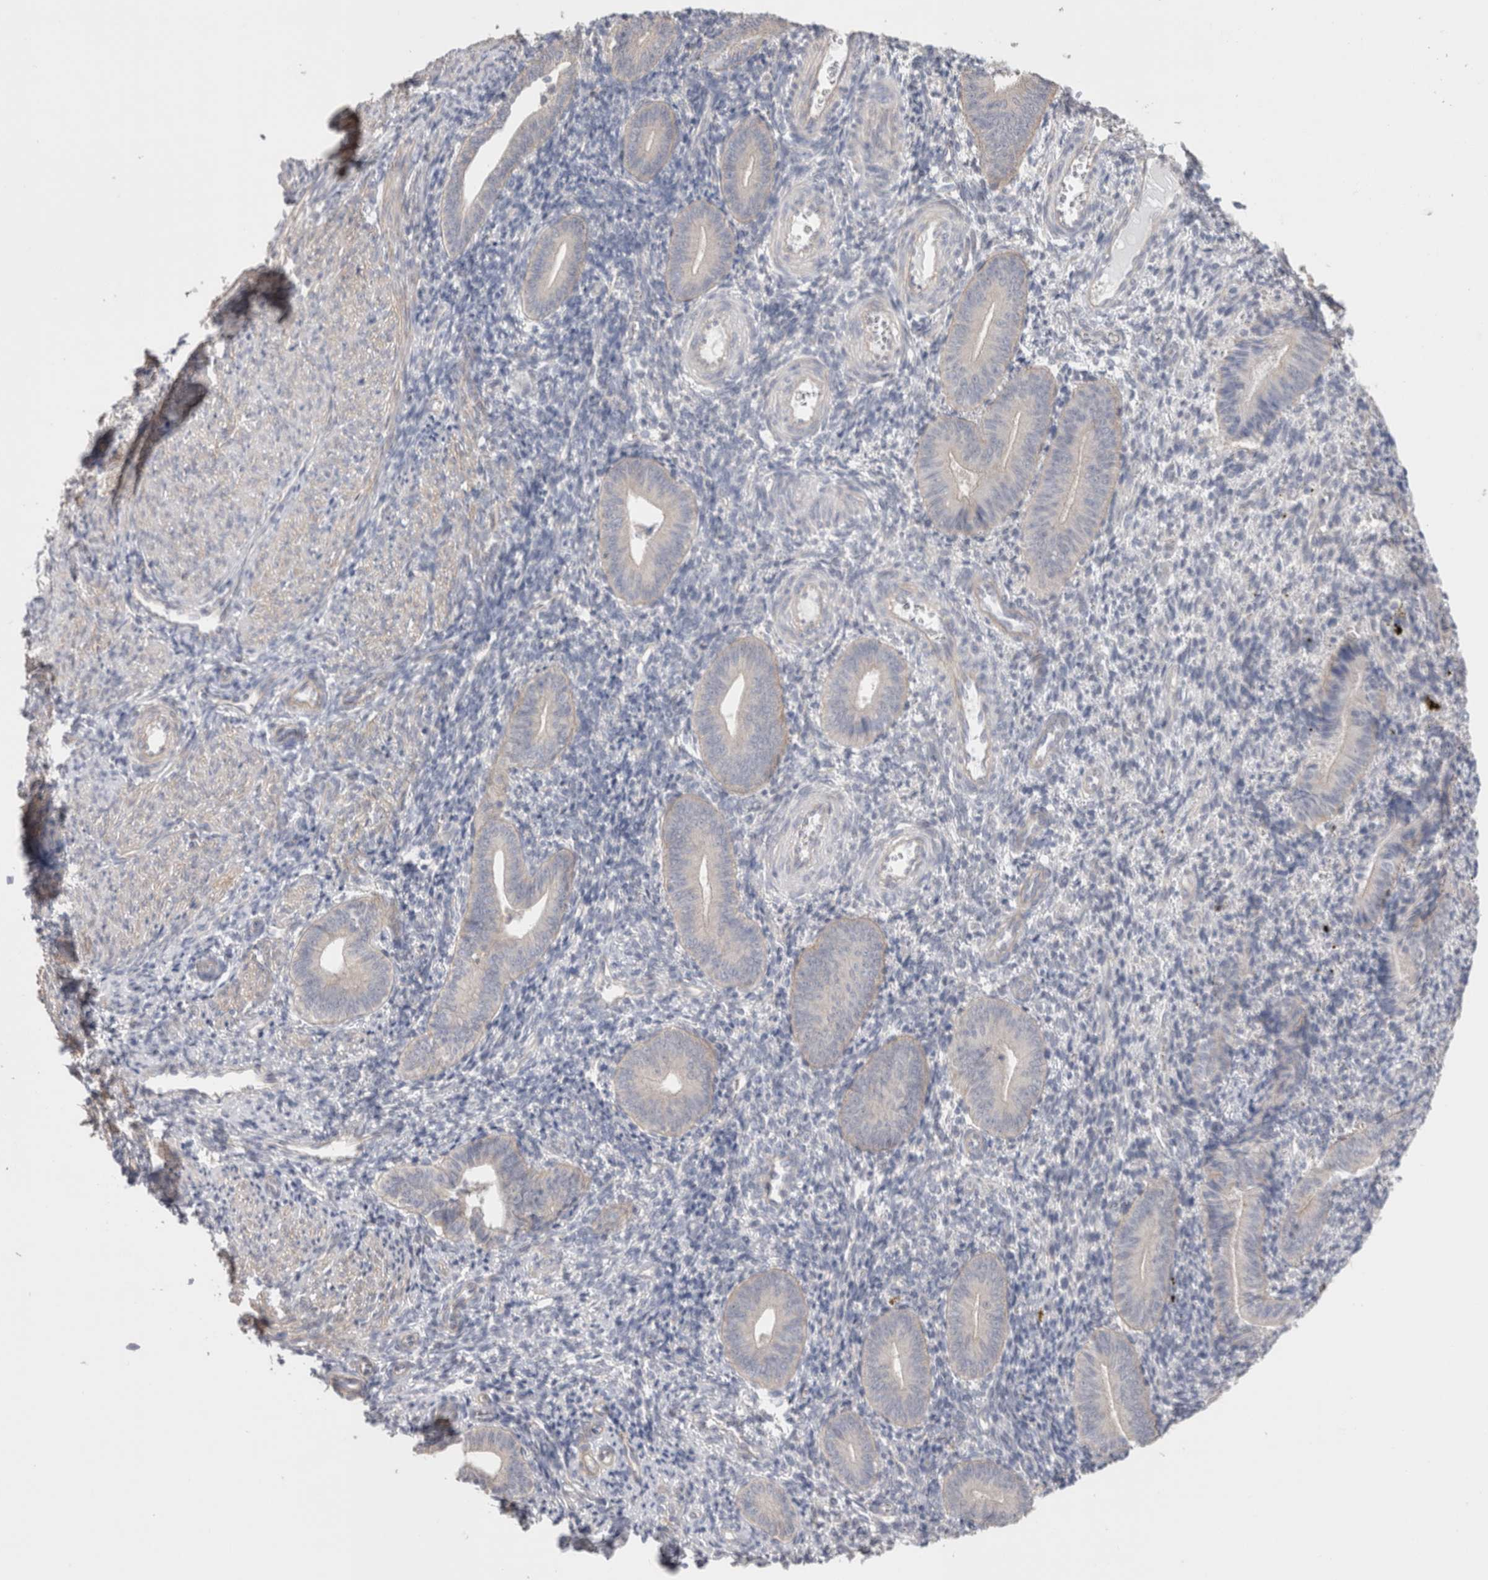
{"staining": {"intensity": "negative", "quantity": "none", "location": "none"}, "tissue": "endometrium", "cell_type": "Cells in endometrial stroma", "image_type": "normal", "snomed": [{"axis": "morphology", "description": "Normal tissue, NOS"}, {"axis": "topography", "description": "Uterus"}, {"axis": "topography", "description": "Endometrium"}], "caption": "DAB immunohistochemical staining of benign endometrium reveals no significant staining in cells in endometrial stroma.", "gene": "DMD", "patient": {"sex": "female", "age": 33}}